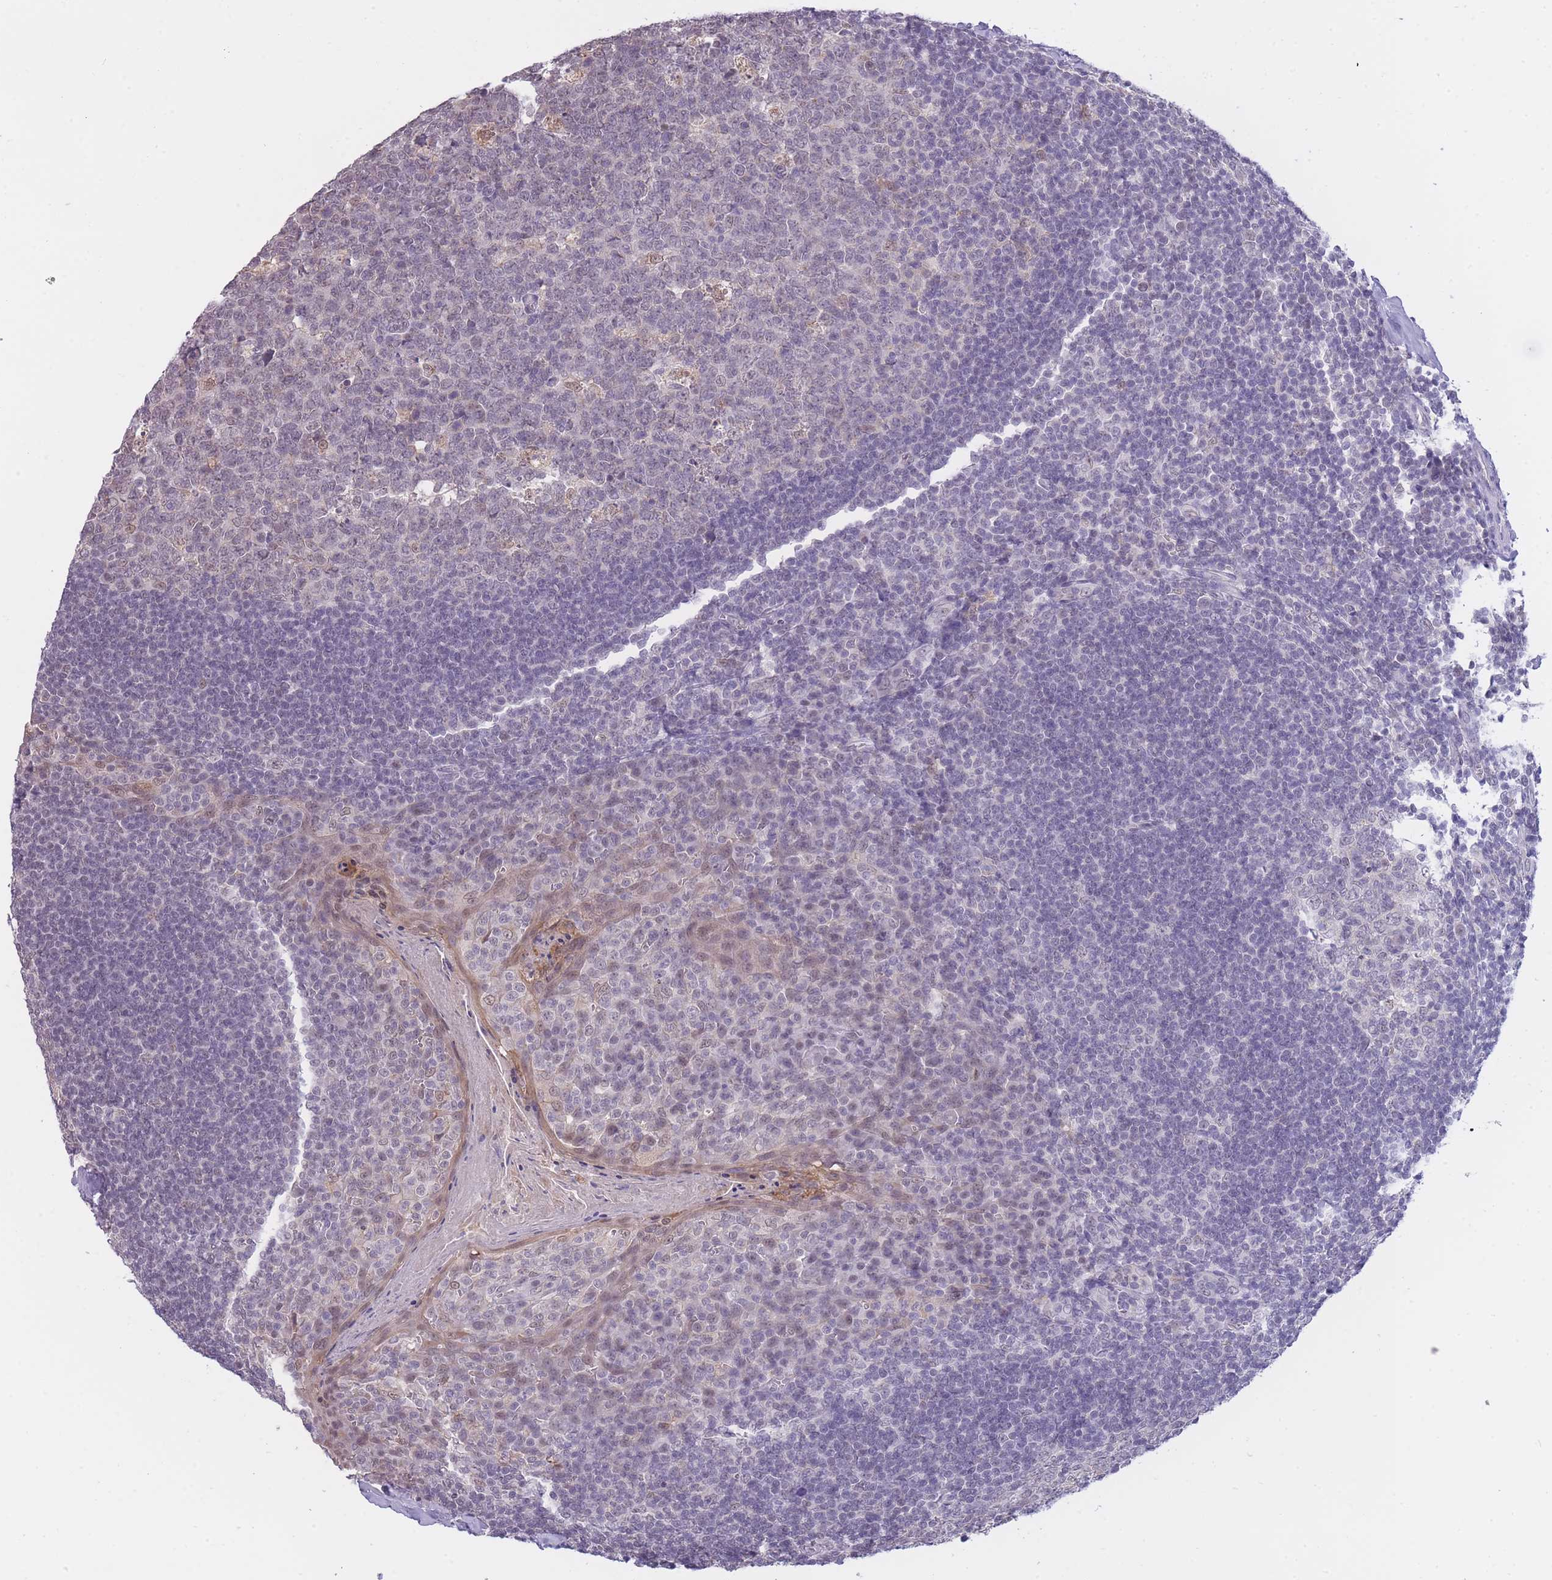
{"staining": {"intensity": "weak", "quantity": "<25%", "location": "nuclear"}, "tissue": "tonsil", "cell_type": "Germinal center cells", "image_type": "normal", "snomed": [{"axis": "morphology", "description": "Normal tissue, NOS"}, {"axis": "topography", "description": "Tonsil"}], "caption": "Germinal center cells show no significant protein positivity in unremarkable tonsil.", "gene": "GOLGA6L1", "patient": {"sex": "male", "age": 27}}